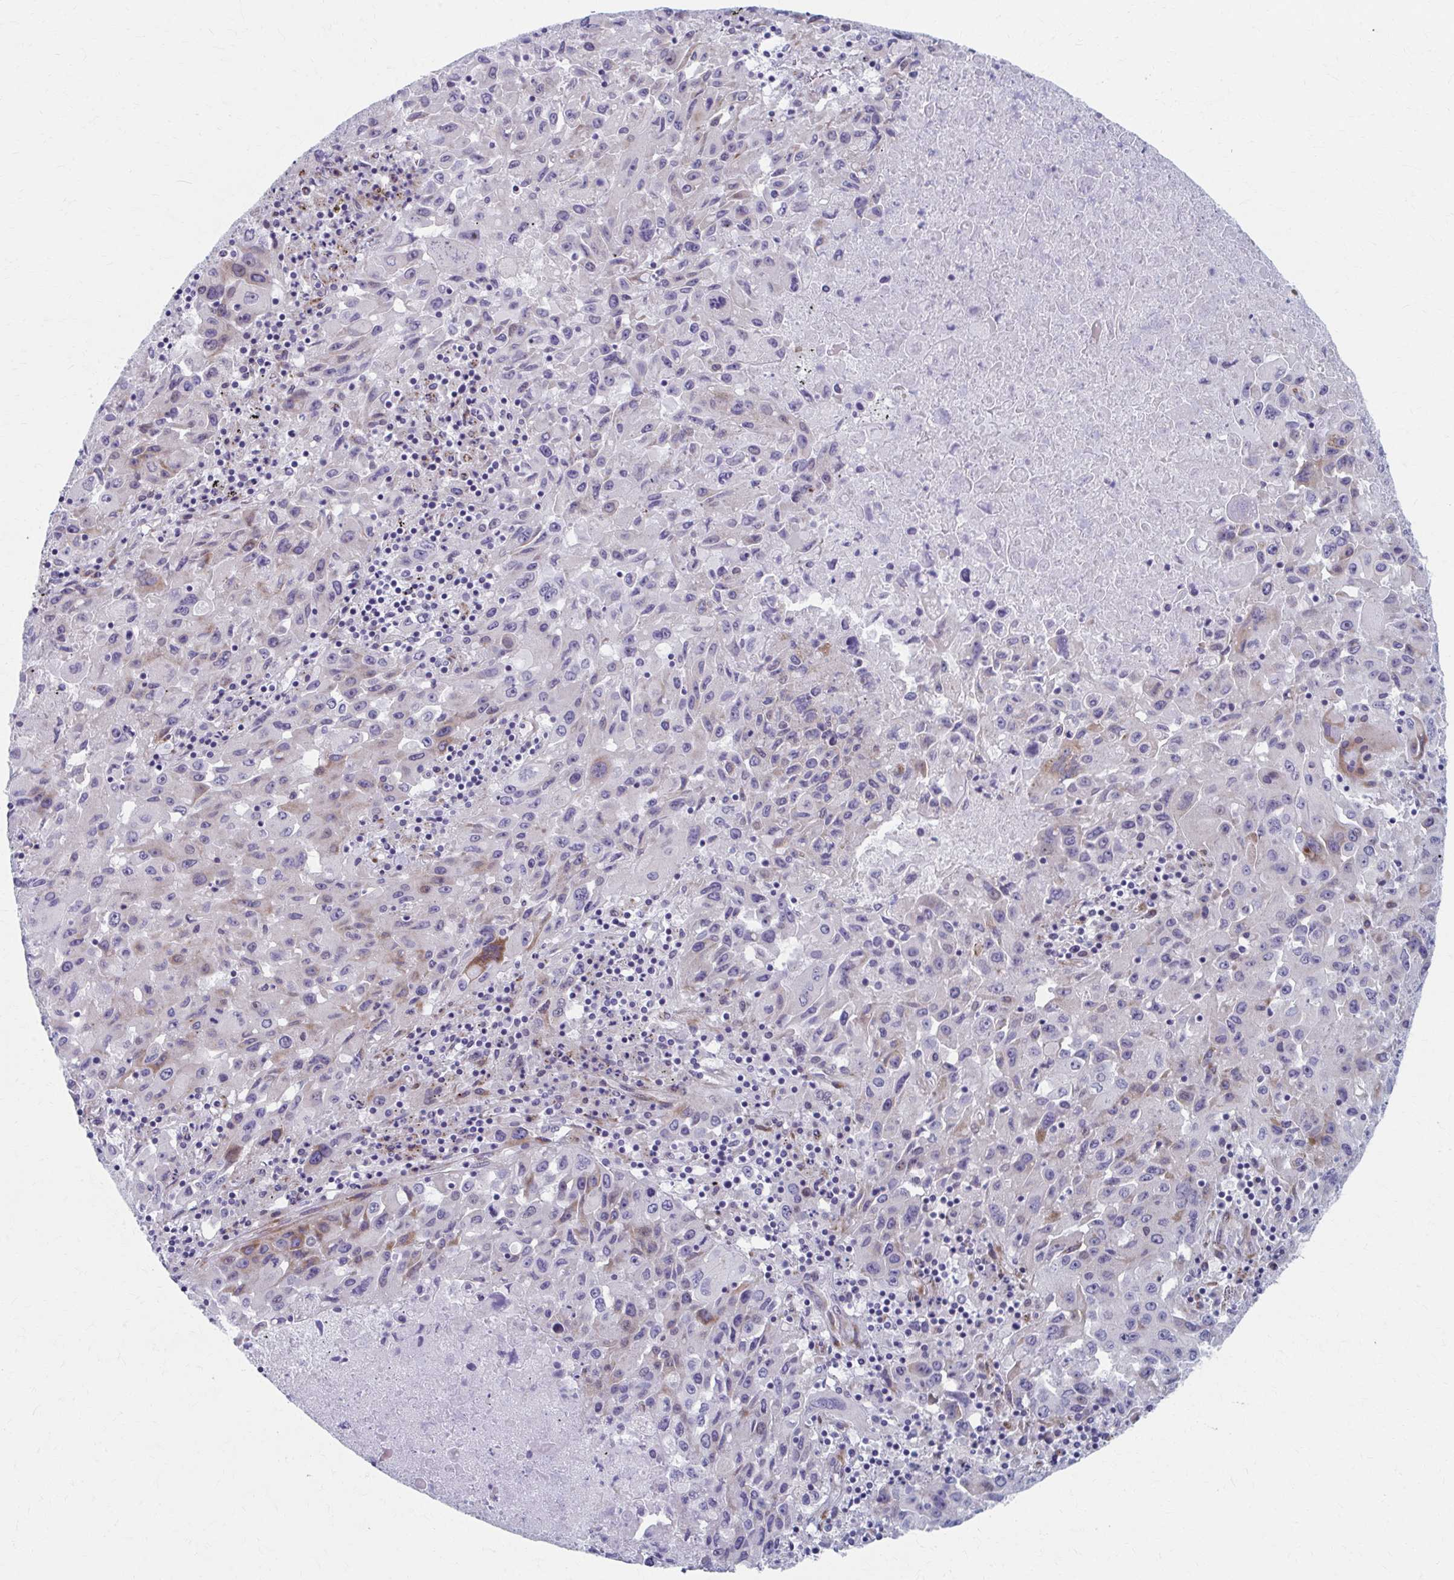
{"staining": {"intensity": "negative", "quantity": "none", "location": "none"}, "tissue": "lung cancer", "cell_type": "Tumor cells", "image_type": "cancer", "snomed": [{"axis": "morphology", "description": "Squamous cell carcinoma, NOS"}, {"axis": "topography", "description": "Lung"}], "caption": "Immunohistochemistry (IHC) image of neoplastic tissue: squamous cell carcinoma (lung) stained with DAB shows no significant protein staining in tumor cells.", "gene": "OLFM2", "patient": {"sex": "male", "age": 63}}